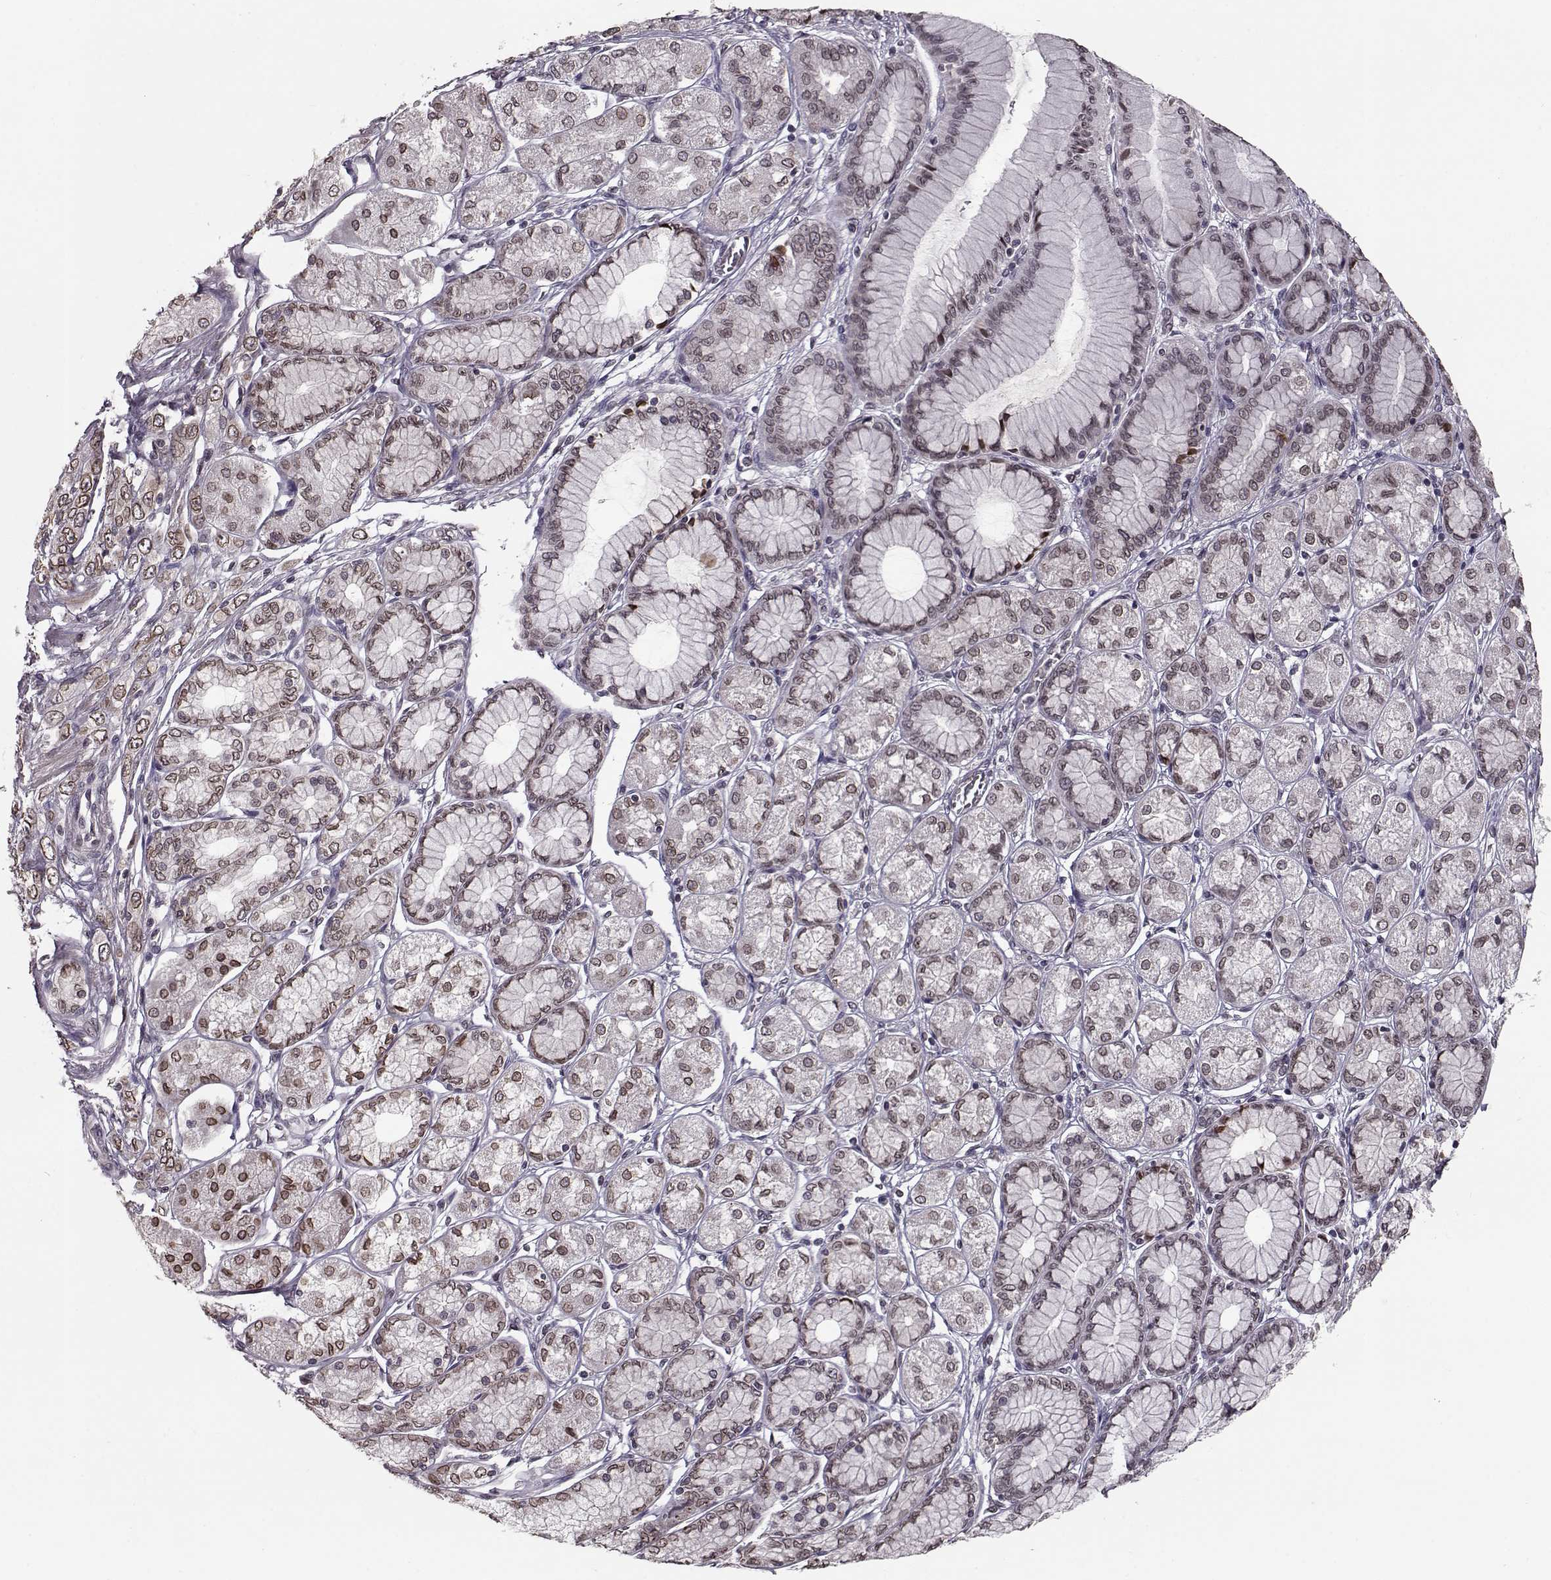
{"staining": {"intensity": "weak", "quantity": ">75%", "location": "cytoplasmic/membranous,nuclear"}, "tissue": "stomach cancer", "cell_type": "Tumor cells", "image_type": "cancer", "snomed": [{"axis": "morphology", "description": "Normal tissue, NOS"}, {"axis": "morphology", "description": "Adenocarcinoma, NOS"}, {"axis": "morphology", "description": "Adenocarcinoma, High grade"}, {"axis": "topography", "description": "Stomach, upper"}, {"axis": "topography", "description": "Stomach"}], "caption": "Adenocarcinoma (stomach) stained with a protein marker displays weak staining in tumor cells.", "gene": "NUP37", "patient": {"sex": "female", "age": 65}}